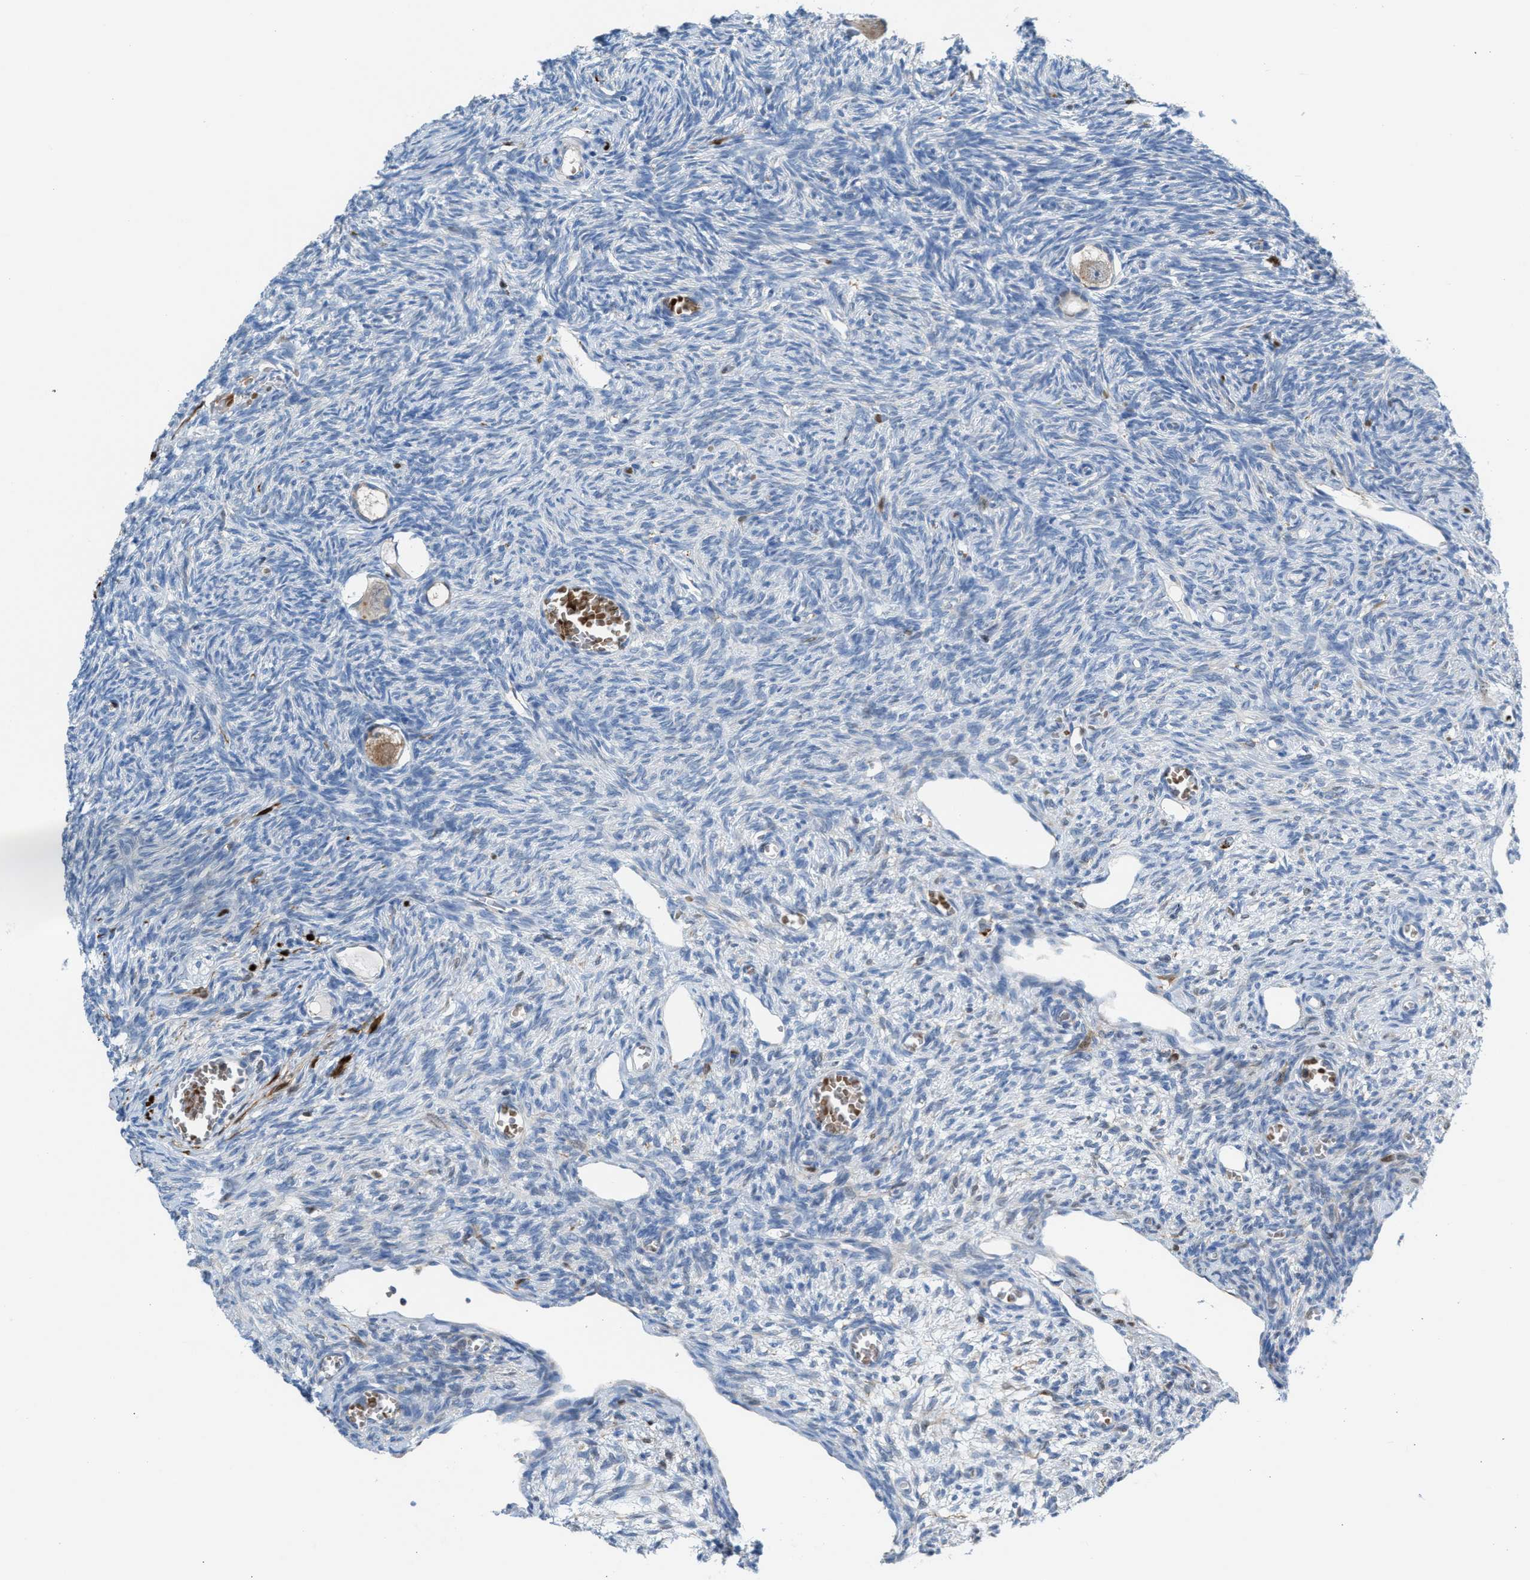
{"staining": {"intensity": "negative", "quantity": "none", "location": "none"}, "tissue": "ovary", "cell_type": "Follicle cells", "image_type": "normal", "snomed": [{"axis": "morphology", "description": "Normal tissue, NOS"}, {"axis": "topography", "description": "Ovary"}], "caption": "Immunohistochemistry (IHC) micrograph of benign ovary: human ovary stained with DAB reveals no significant protein positivity in follicle cells. Brightfield microscopy of immunohistochemistry (IHC) stained with DAB (brown) and hematoxylin (blue), captured at high magnification.", "gene": "CA3", "patient": {"sex": "female", "age": 27}}